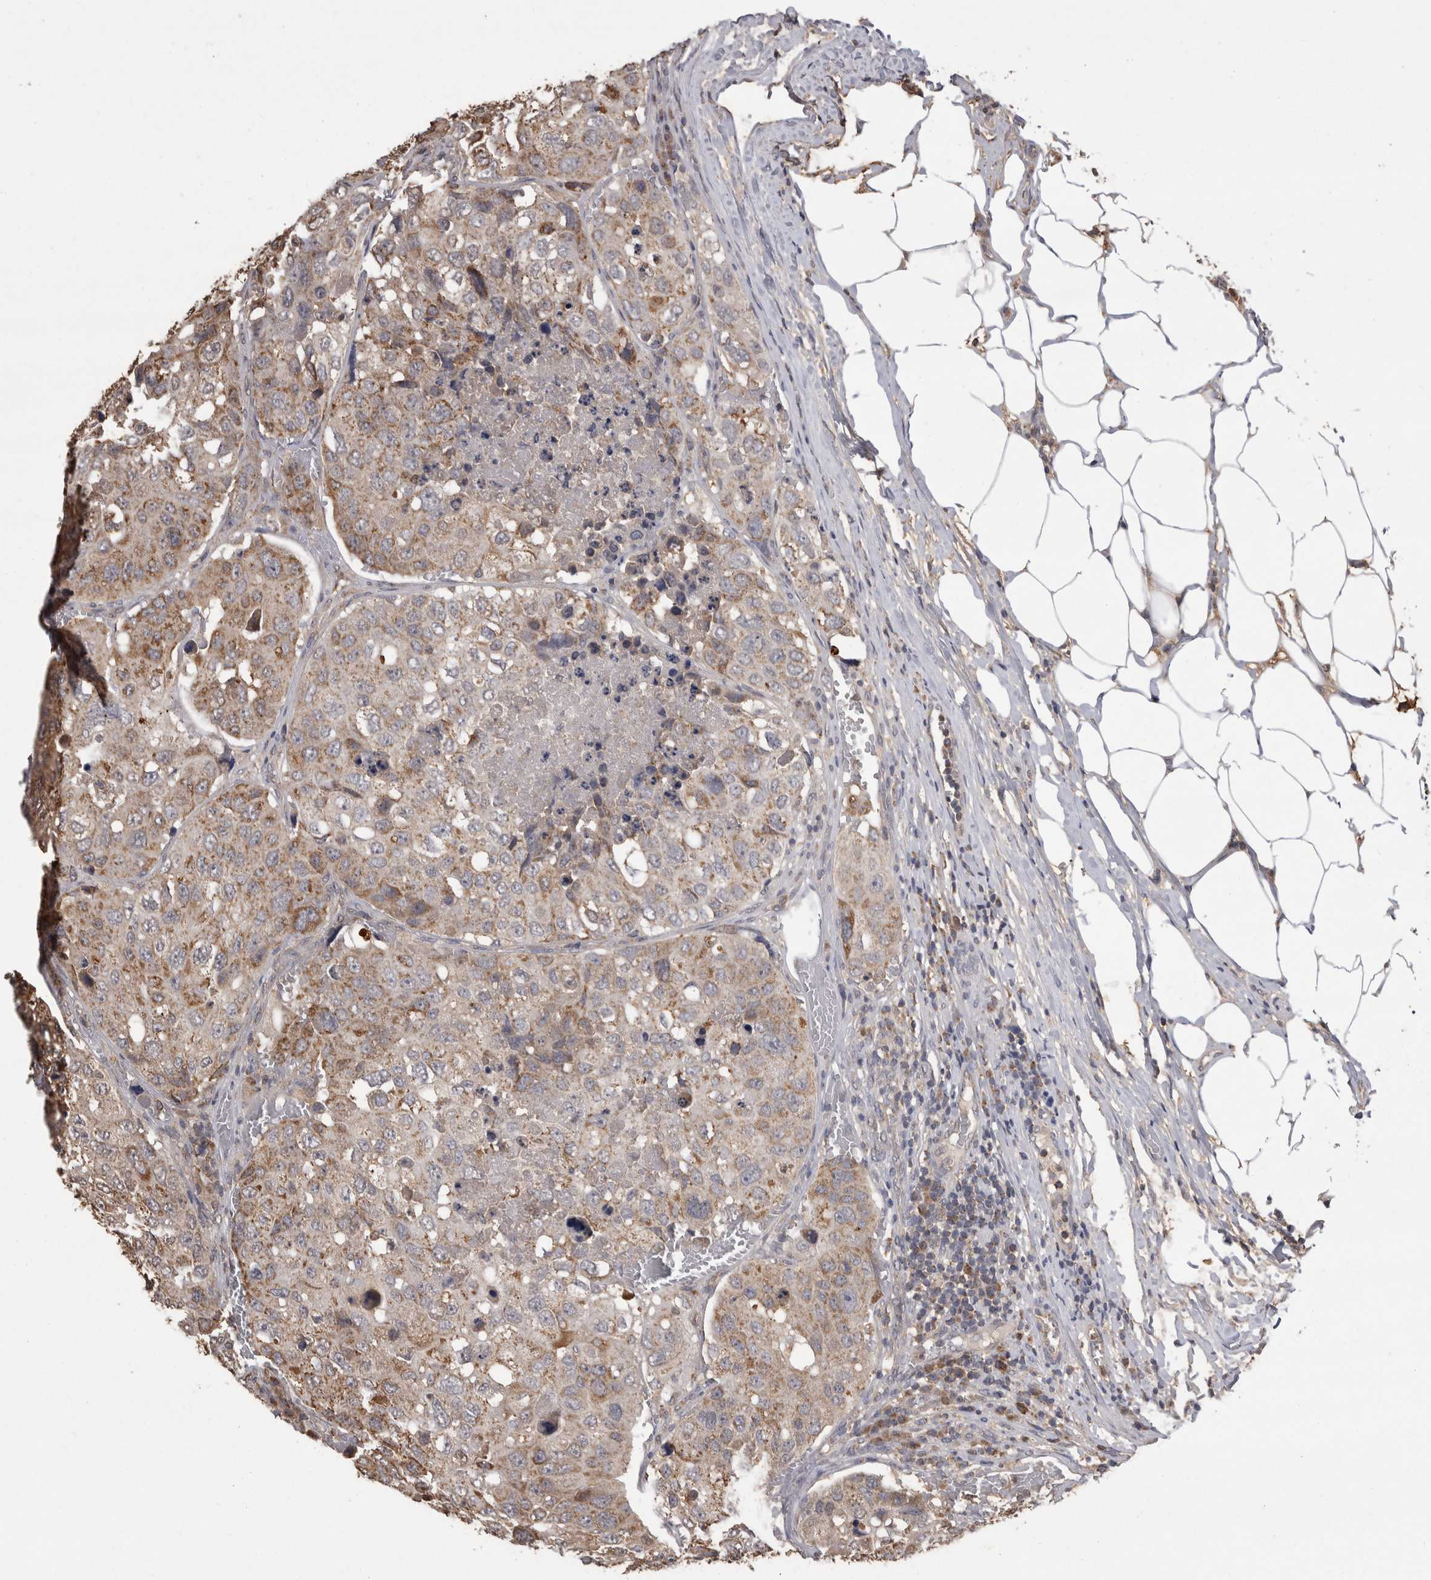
{"staining": {"intensity": "moderate", "quantity": "<25%", "location": "cytoplasmic/membranous"}, "tissue": "urothelial cancer", "cell_type": "Tumor cells", "image_type": "cancer", "snomed": [{"axis": "morphology", "description": "Urothelial carcinoma, High grade"}, {"axis": "topography", "description": "Lymph node"}, {"axis": "topography", "description": "Urinary bladder"}], "caption": "Human urothelial carcinoma (high-grade) stained for a protein (brown) shows moderate cytoplasmic/membranous positive expression in approximately <25% of tumor cells.", "gene": "PREP", "patient": {"sex": "male", "age": 51}}